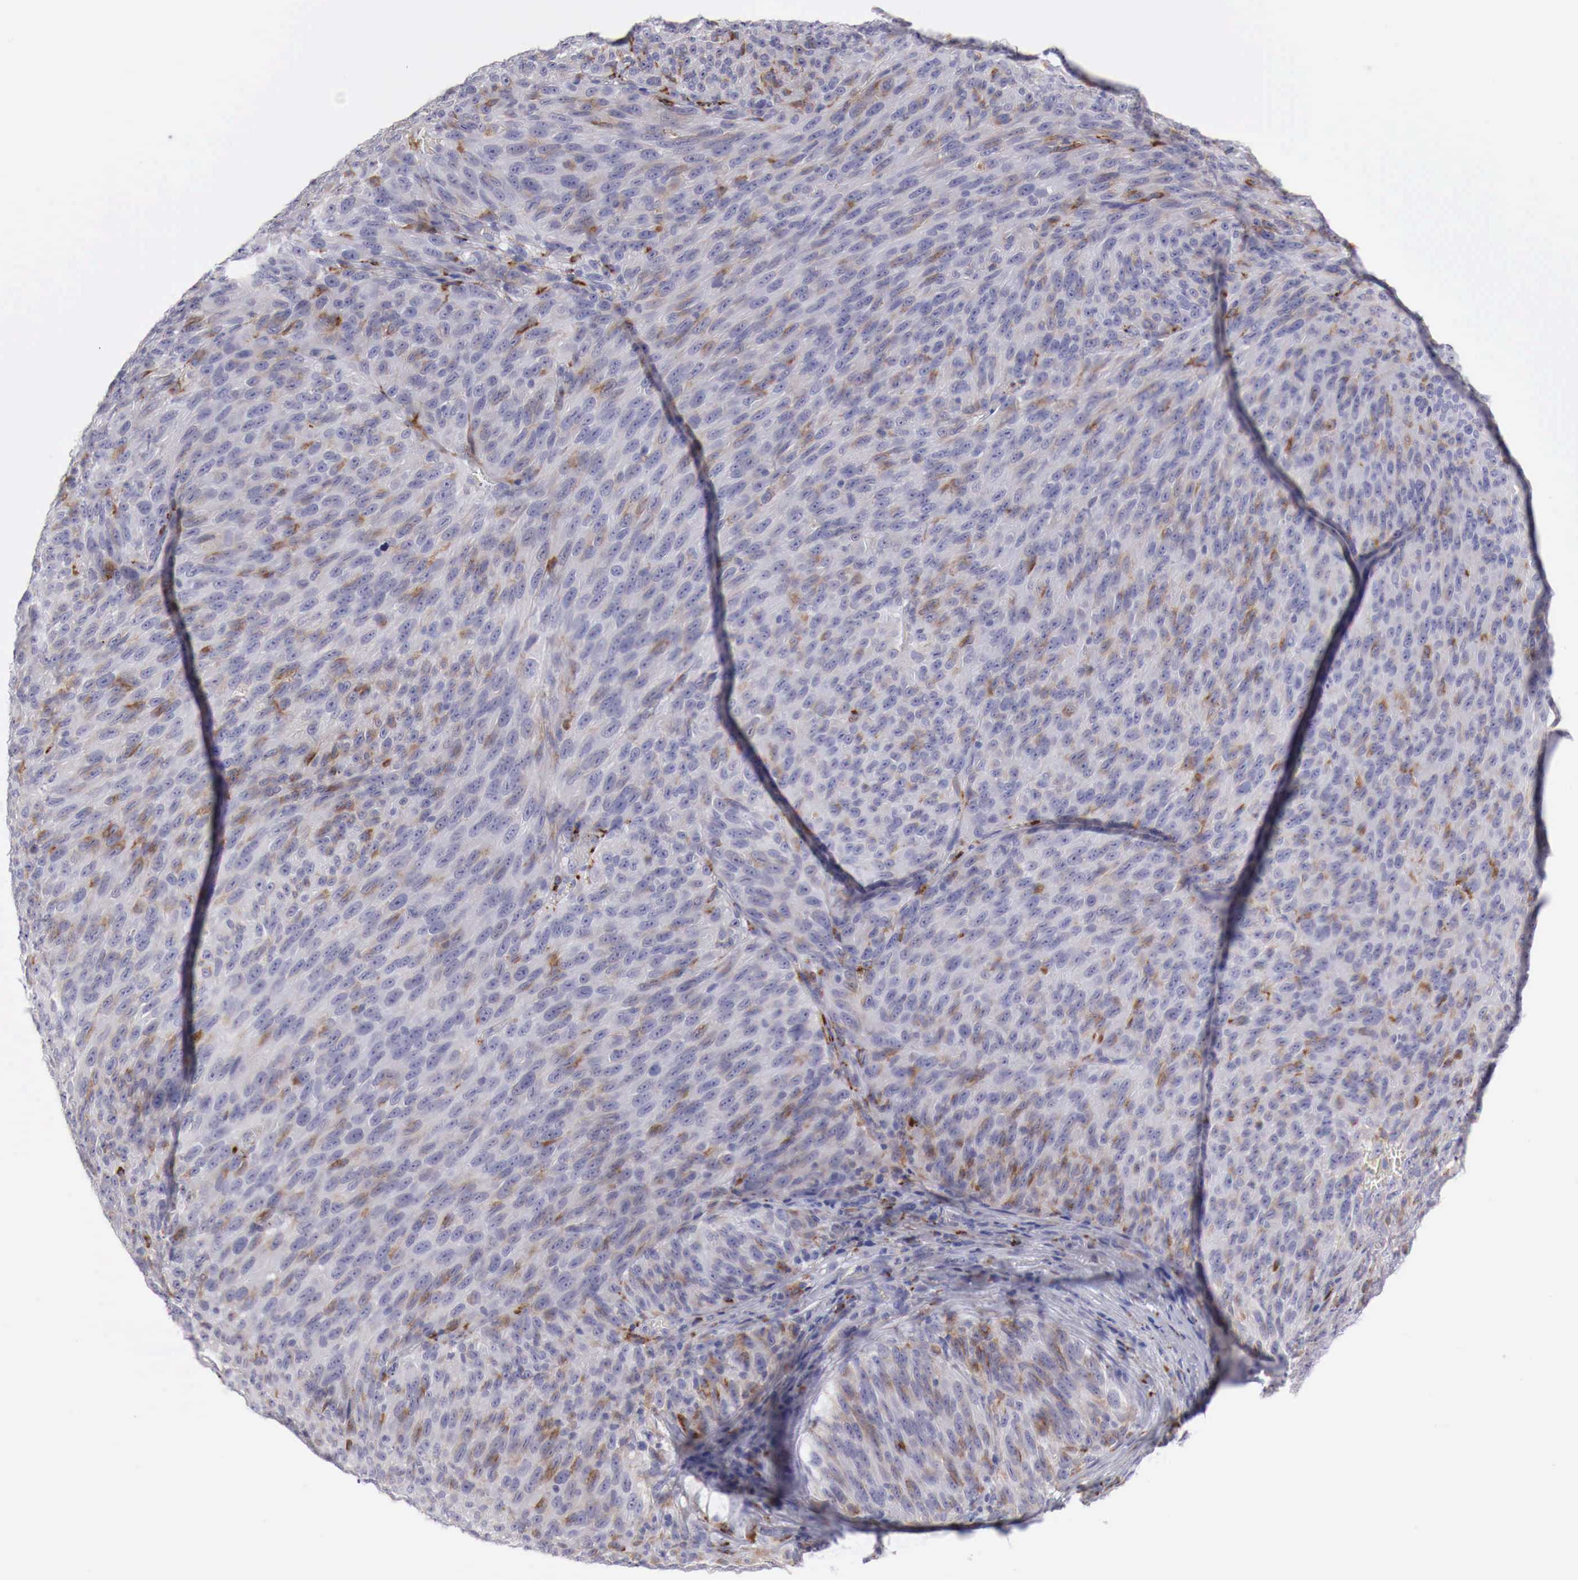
{"staining": {"intensity": "moderate", "quantity": "<25%", "location": "cytoplasmic/membranous"}, "tissue": "melanoma", "cell_type": "Tumor cells", "image_type": "cancer", "snomed": [{"axis": "morphology", "description": "Malignant melanoma, NOS"}, {"axis": "topography", "description": "Skin"}], "caption": "Malignant melanoma tissue demonstrates moderate cytoplasmic/membranous positivity in about <25% of tumor cells", "gene": "GLA", "patient": {"sex": "male", "age": 76}}